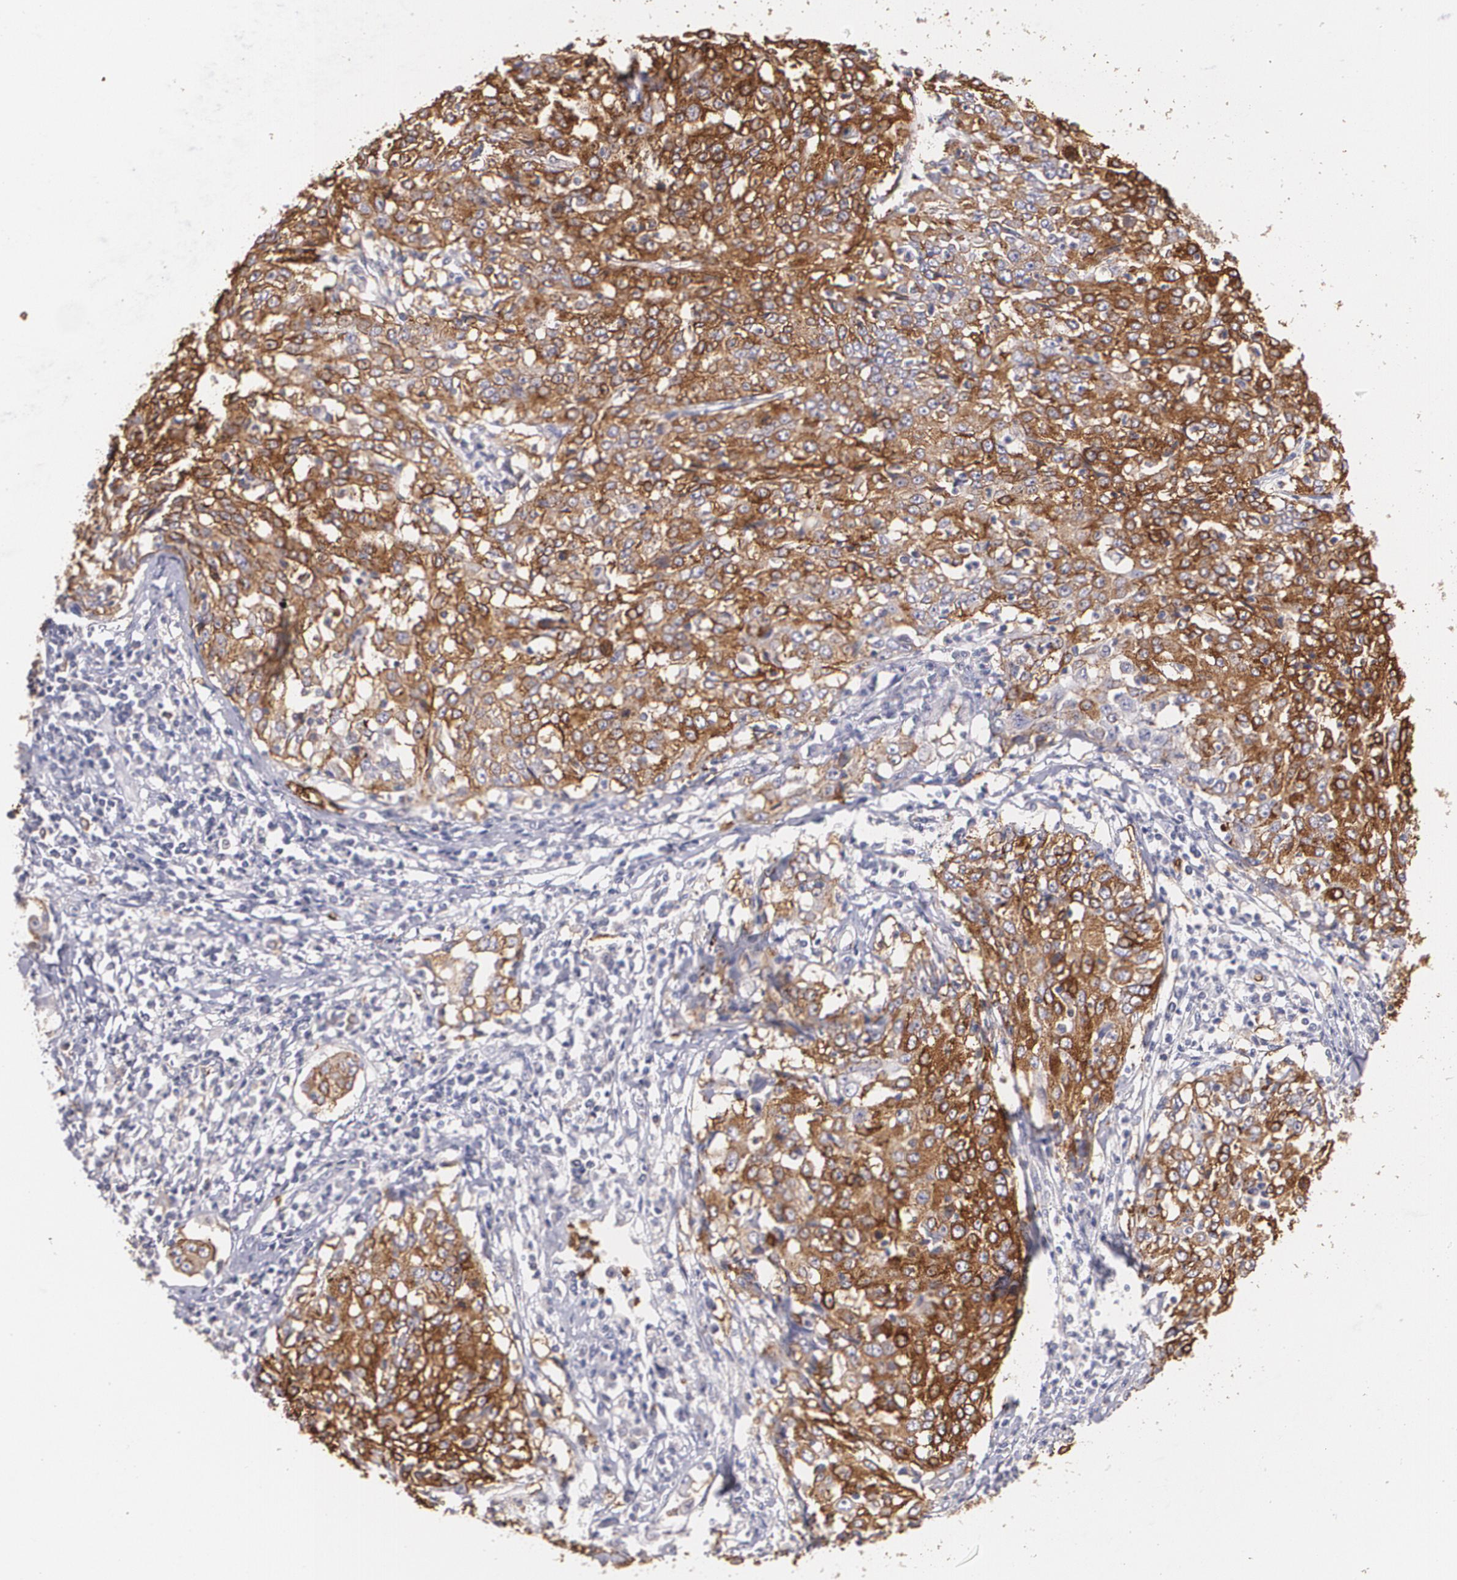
{"staining": {"intensity": "strong", "quantity": ">75%", "location": "cytoplasmic/membranous"}, "tissue": "cervical cancer", "cell_type": "Tumor cells", "image_type": "cancer", "snomed": [{"axis": "morphology", "description": "Squamous cell carcinoma, NOS"}, {"axis": "topography", "description": "Cervix"}], "caption": "Immunohistochemistry staining of squamous cell carcinoma (cervical), which reveals high levels of strong cytoplasmic/membranous positivity in approximately >75% of tumor cells indicating strong cytoplasmic/membranous protein expression. The staining was performed using DAB (3,3'-diaminobenzidine) (brown) for protein detection and nuclei were counterstained in hematoxylin (blue).", "gene": "SLC2A1", "patient": {"sex": "female", "age": 39}}